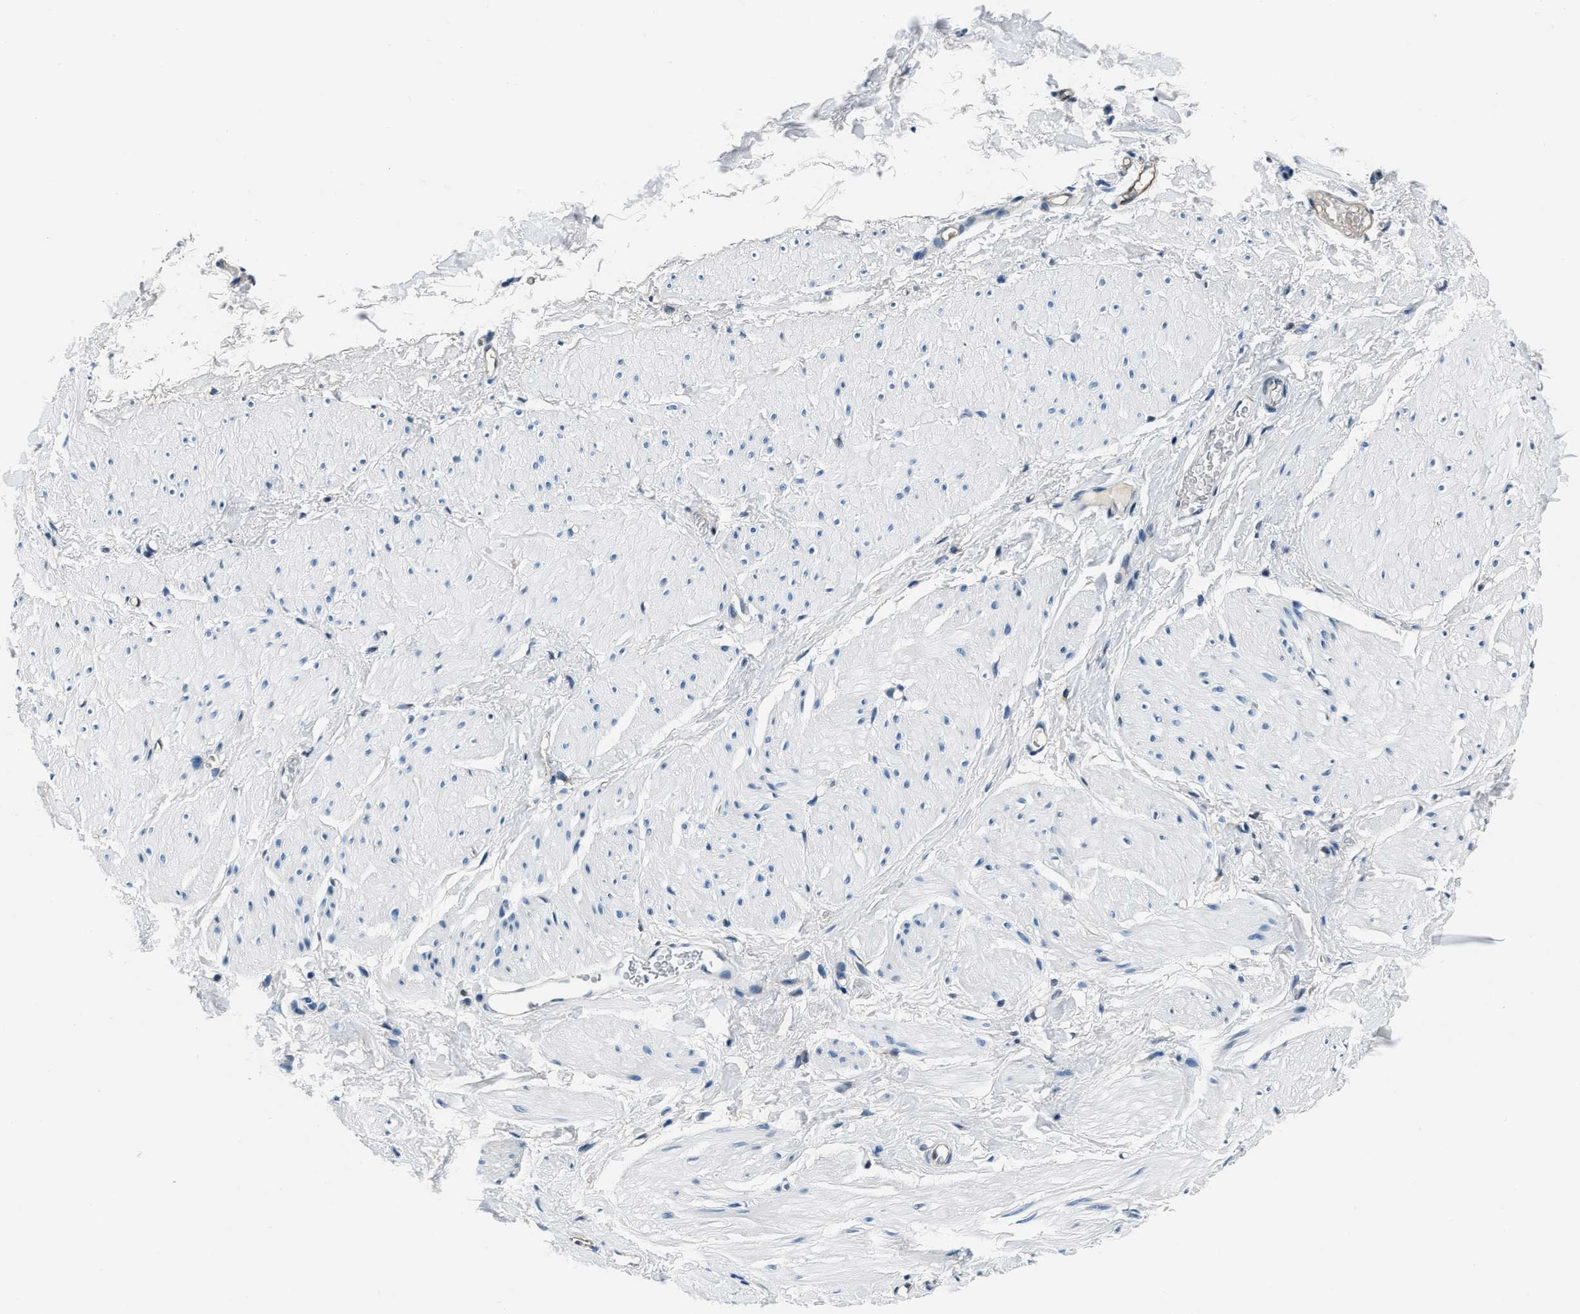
{"staining": {"intensity": "negative", "quantity": "none", "location": "none"}, "tissue": "smooth muscle", "cell_type": "Smooth muscle cells", "image_type": "normal", "snomed": [{"axis": "morphology", "description": "Normal tissue, NOS"}, {"axis": "topography", "description": "Smooth muscle"}], "caption": "DAB immunohistochemical staining of normal smooth muscle shows no significant expression in smooth muscle cells. (Immunohistochemistry, brightfield microscopy, high magnification).", "gene": "PTPDC1", "patient": {"sex": "male", "age": 16}}